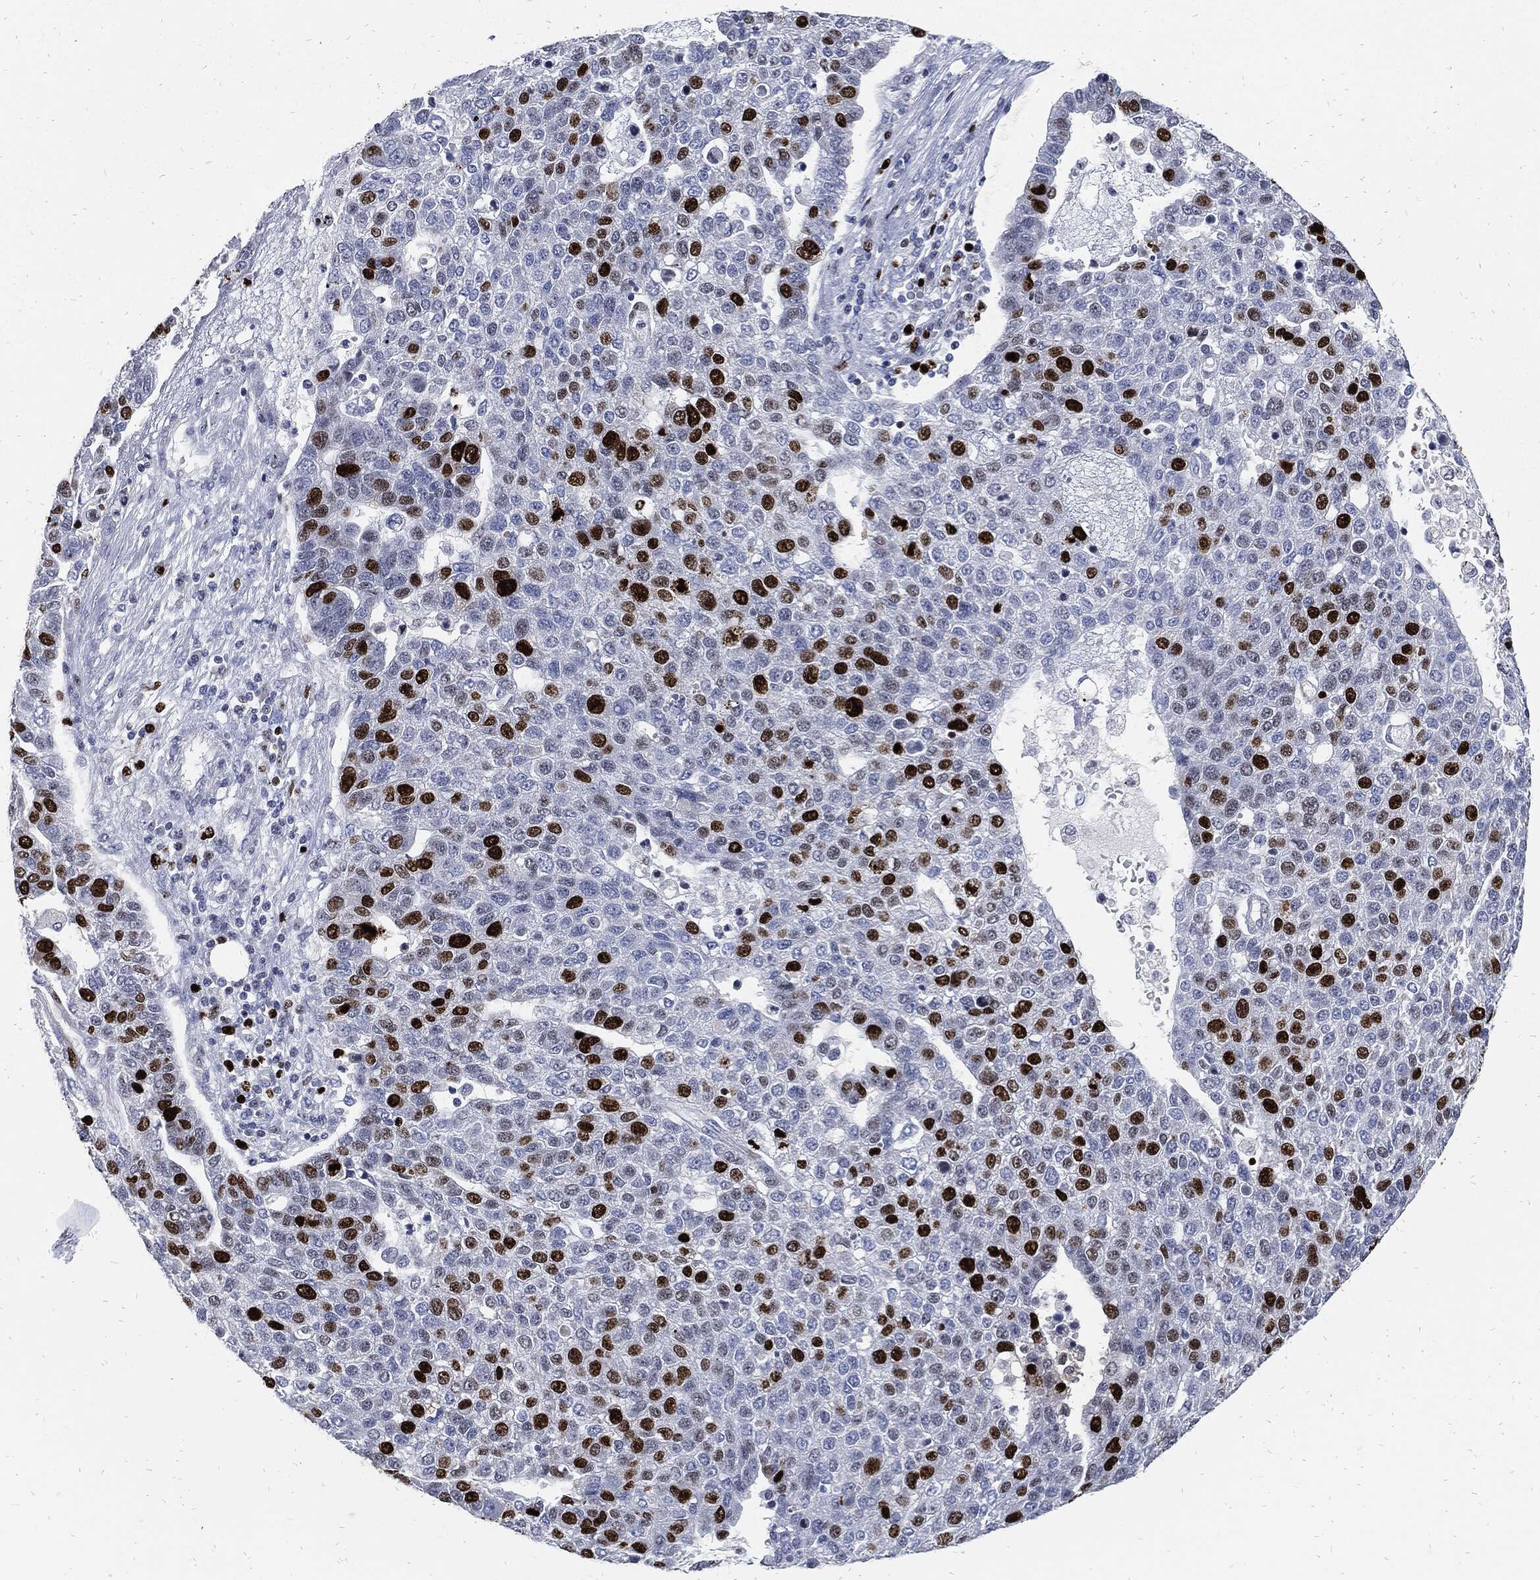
{"staining": {"intensity": "strong", "quantity": "25%-75%", "location": "nuclear"}, "tissue": "pancreatic cancer", "cell_type": "Tumor cells", "image_type": "cancer", "snomed": [{"axis": "morphology", "description": "Adenocarcinoma, NOS"}, {"axis": "topography", "description": "Pancreas"}], "caption": "Tumor cells show high levels of strong nuclear staining in about 25%-75% of cells in pancreatic adenocarcinoma.", "gene": "MKI67", "patient": {"sex": "female", "age": 61}}